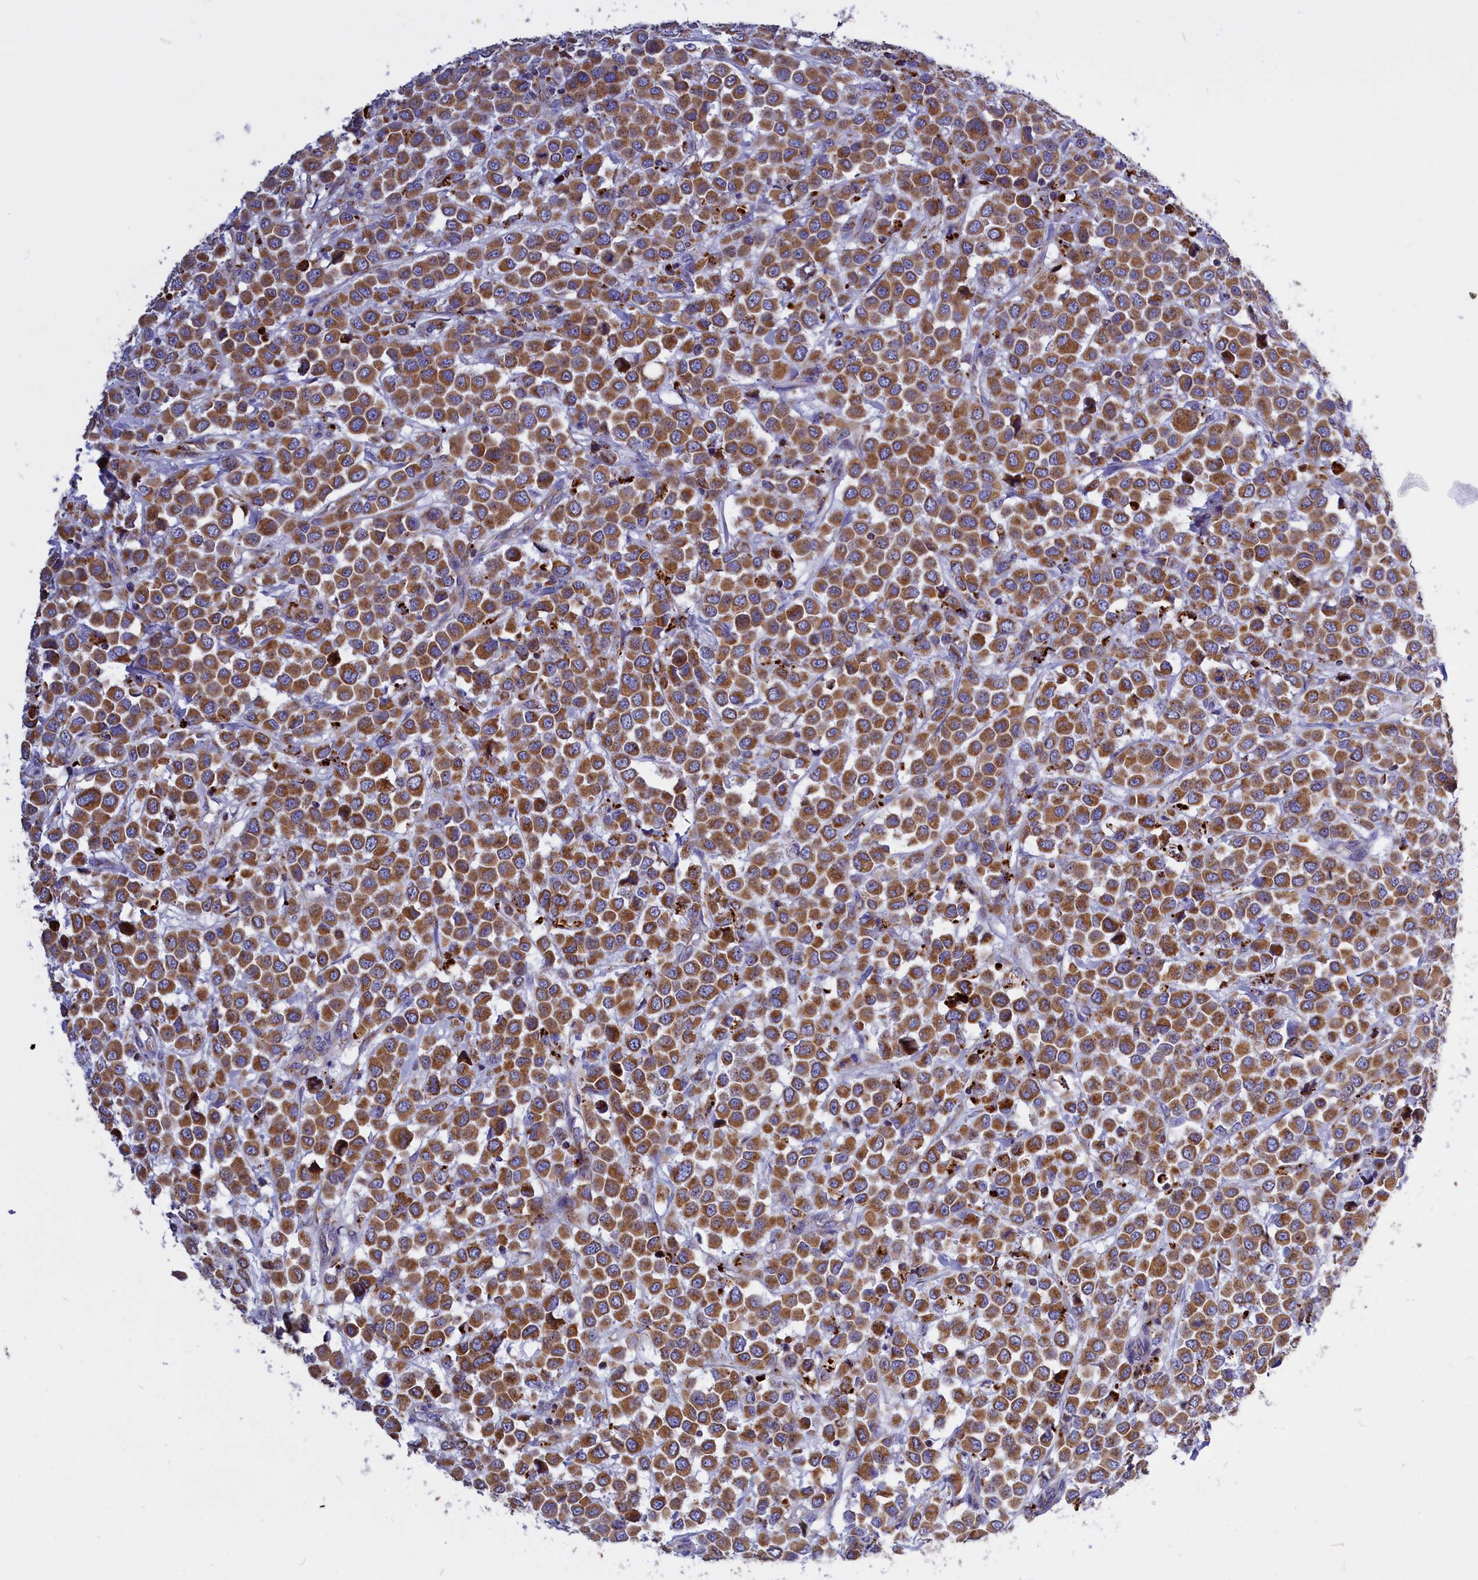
{"staining": {"intensity": "moderate", "quantity": ">75%", "location": "cytoplasmic/membranous"}, "tissue": "breast cancer", "cell_type": "Tumor cells", "image_type": "cancer", "snomed": [{"axis": "morphology", "description": "Duct carcinoma"}, {"axis": "topography", "description": "Breast"}], "caption": "A high-resolution image shows immunohistochemistry (IHC) staining of breast cancer, which exhibits moderate cytoplasmic/membranous positivity in approximately >75% of tumor cells.", "gene": "VDAC2", "patient": {"sex": "female", "age": 61}}